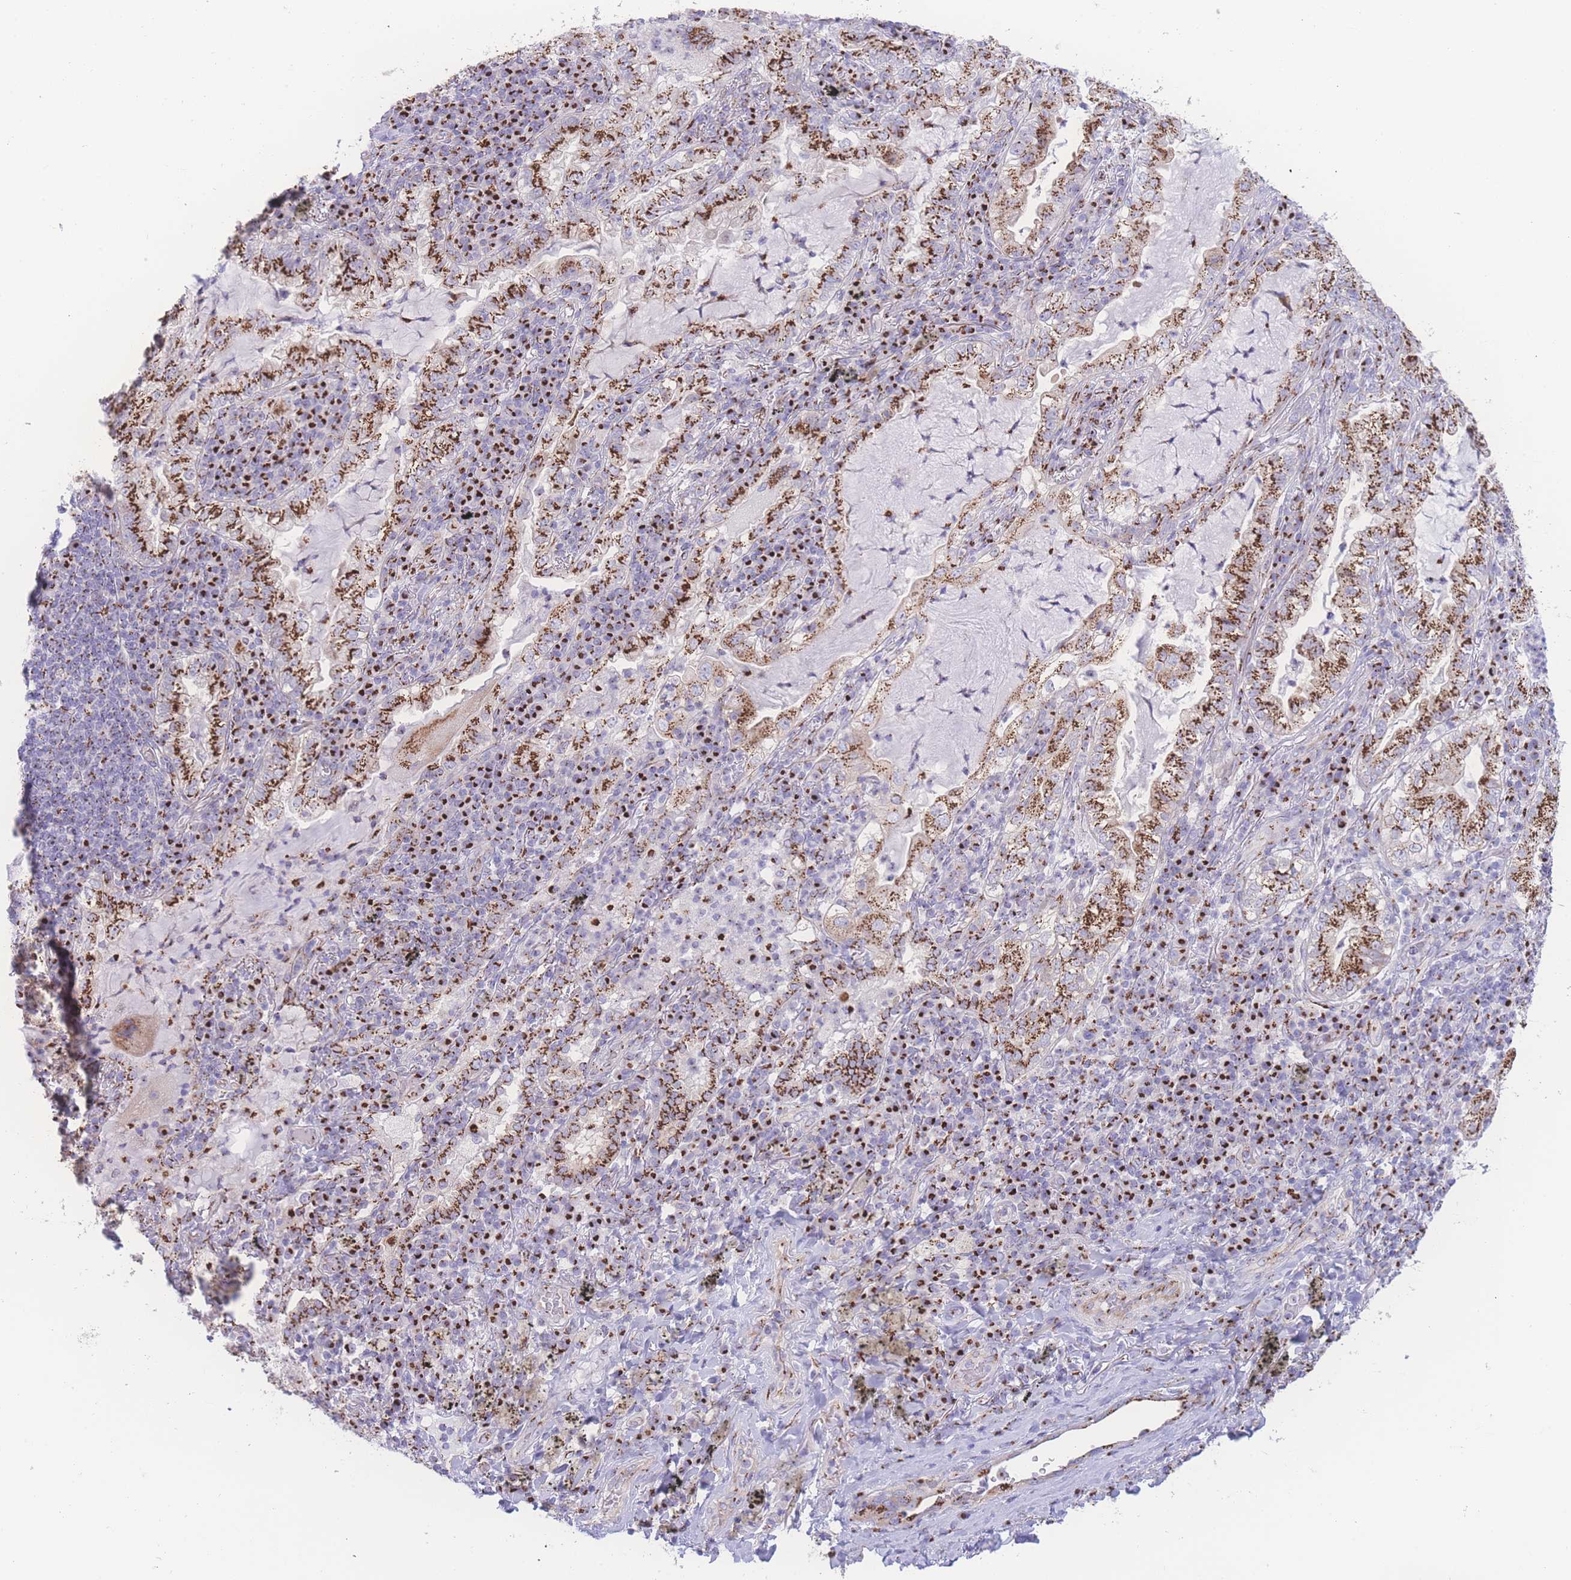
{"staining": {"intensity": "strong", "quantity": ">75%", "location": "cytoplasmic/membranous"}, "tissue": "lung cancer", "cell_type": "Tumor cells", "image_type": "cancer", "snomed": [{"axis": "morphology", "description": "Adenocarcinoma, NOS"}, {"axis": "topography", "description": "Lung"}], "caption": "Adenocarcinoma (lung) tissue demonstrates strong cytoplasmic/membranous staining in approximately >75% of tumor cells Immunohistochemistry (ihc) stains the protein of interest in brown and the nuclei are stained blue.", "gene": "GOLM2", "patient": {"sex": "female", "age": 73}}